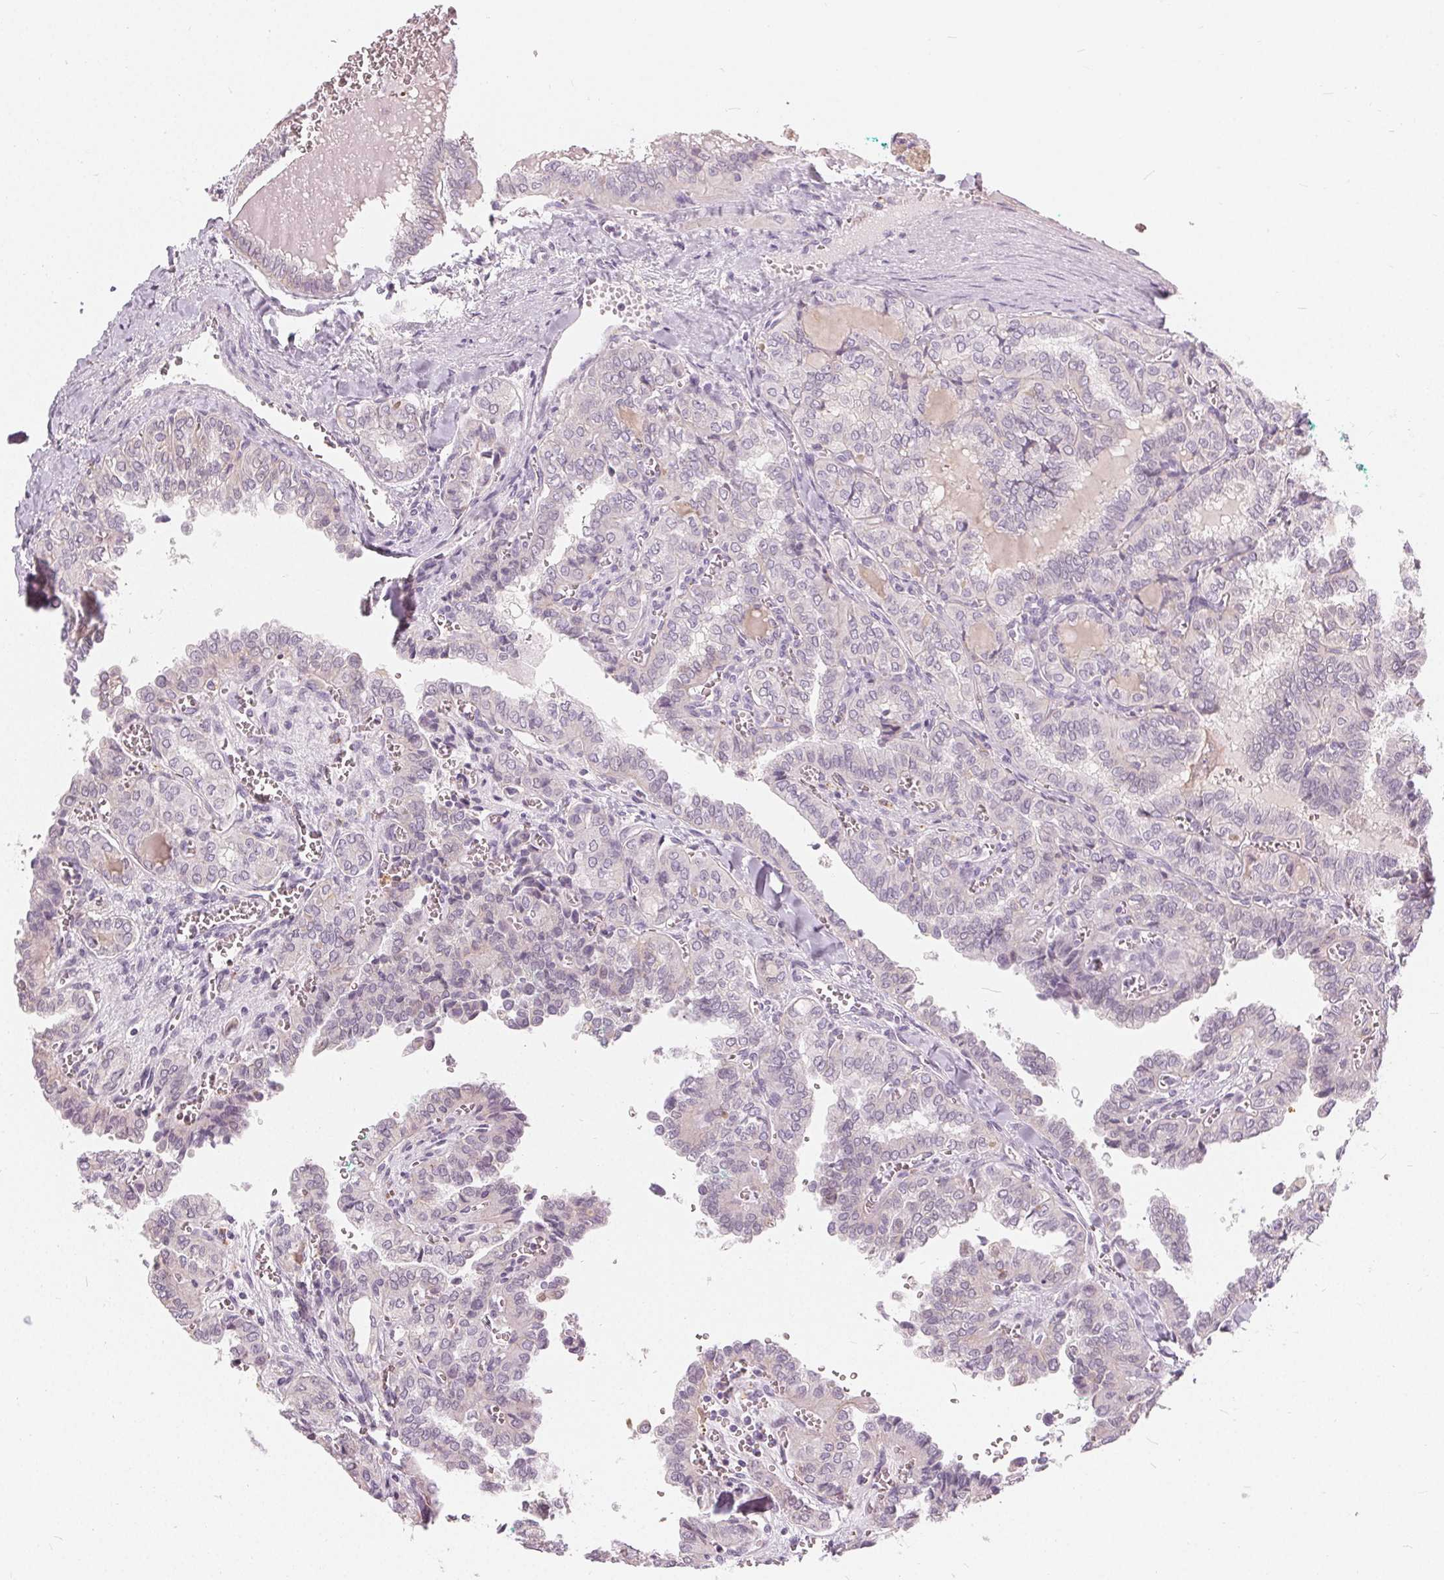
{"staining": {"intensity": "negative", "quantity": "none", "location": "none"}, "tissue": "thyroid cancer", "cell_type": "Tumor cells", "image_type": "cancer", "snomed": [{"axis": "morphology", "description": "Papillary adenocarcinoma, NOS"}, {"axis": "topography", "description": "Thyroid gland"}], "caption": "Immunohistochemical staining of thyroid cancer shows no significant expression in tumor cells.", "gene": "HOPX", "patient": {"sex": "female", "age": 41}}